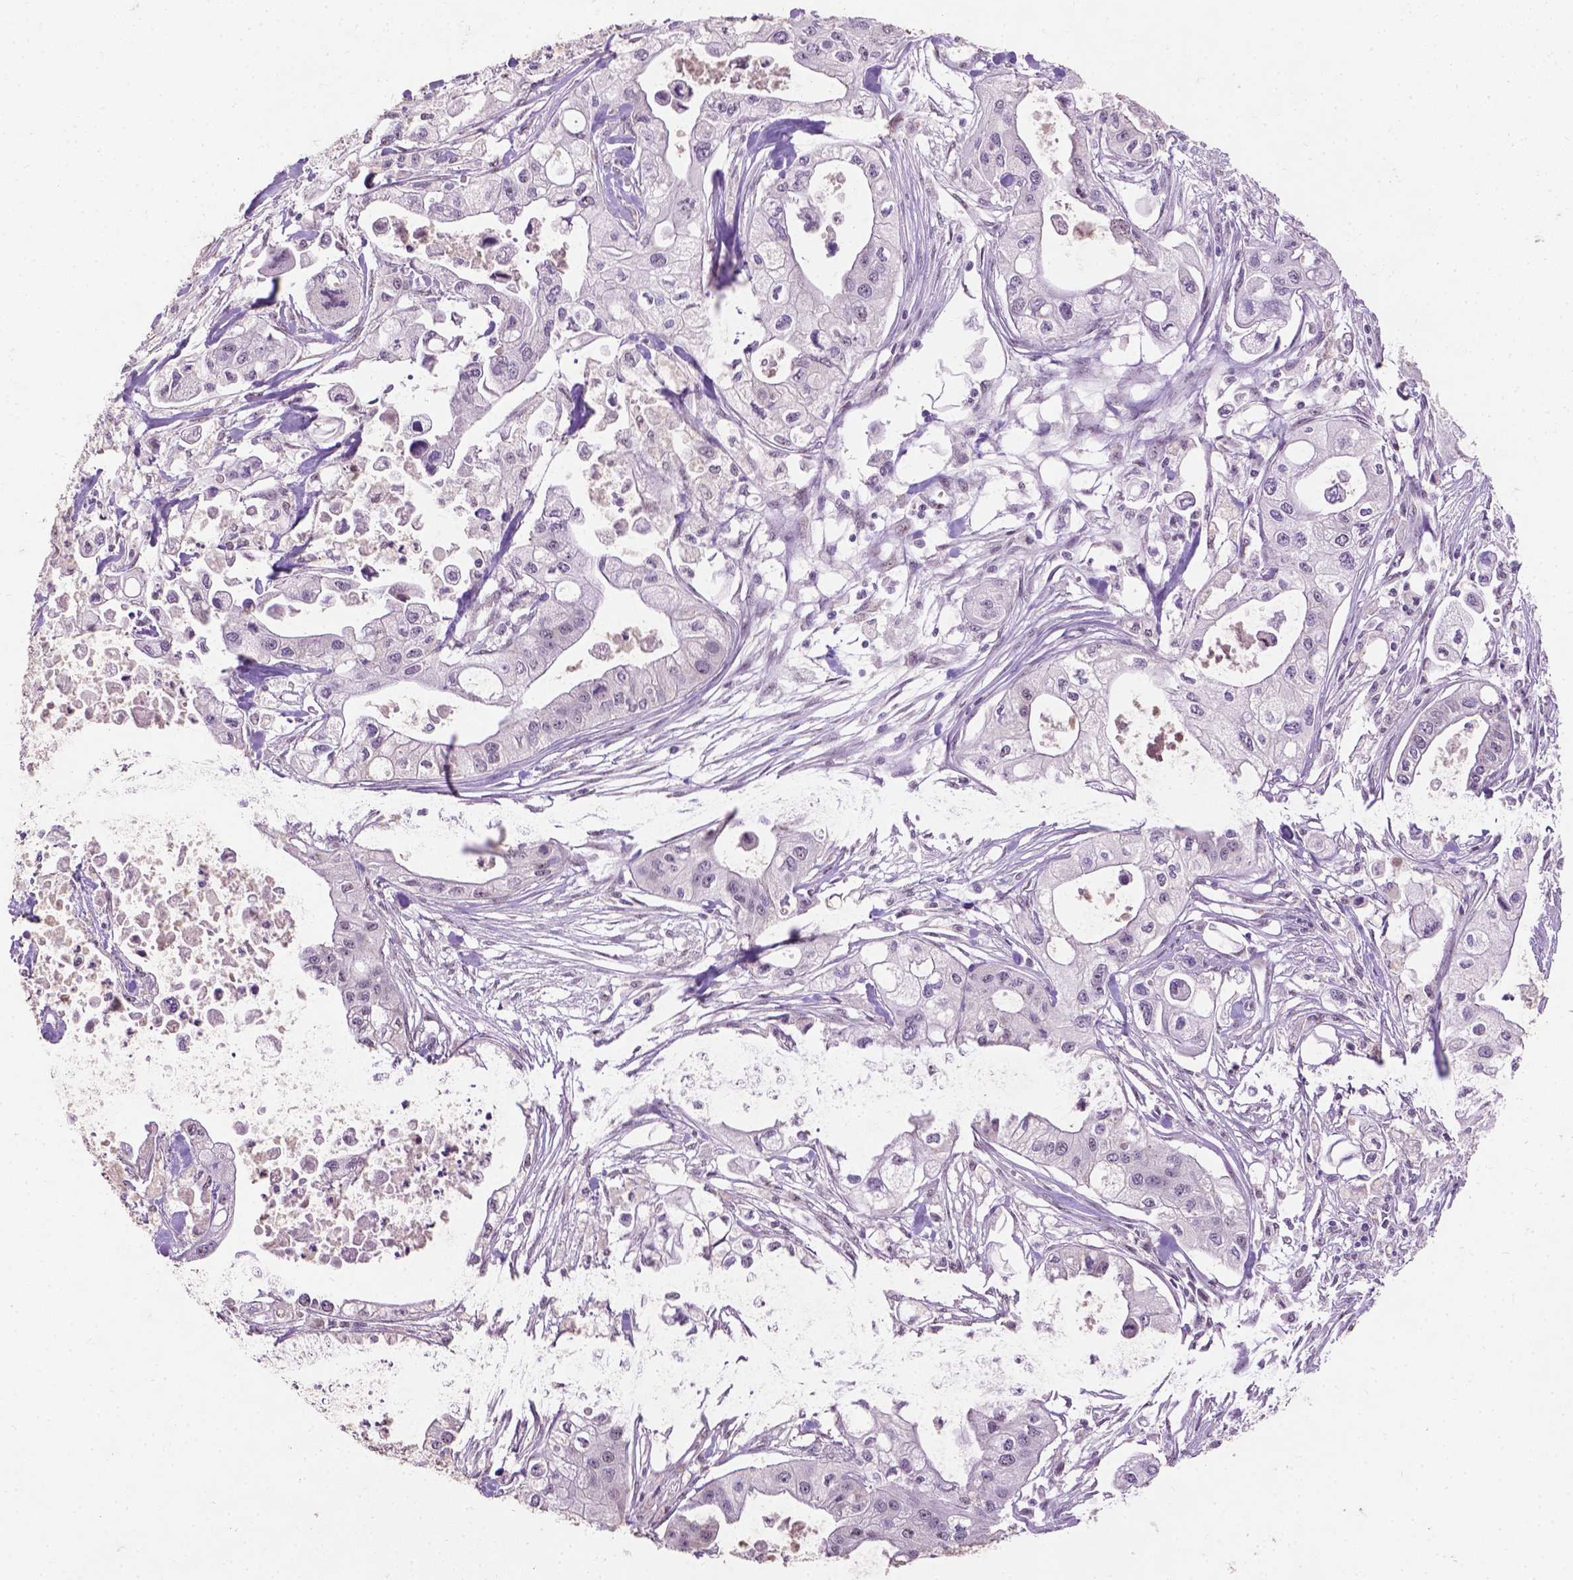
{"staining": {"intensity": "negative", "quantity": "none", "location": "none"}, "tissue": "pancreatic cancer", "cell_type": "Tumor cells", "image_type": "cancer", "snomed": [{"axis": "morphology", "description": "Adenocarcinoma, NOS"}, {"axis": "topography", "description": "Pancreas"}], "caption": "Pancreatic cancer (adenocarcinoma) stained for a protein using immunohistochemistry (IHC) demonstrates no staining tumor cells.", "gene": "COIL", "patient": {"sex": "male", "age": 70}}